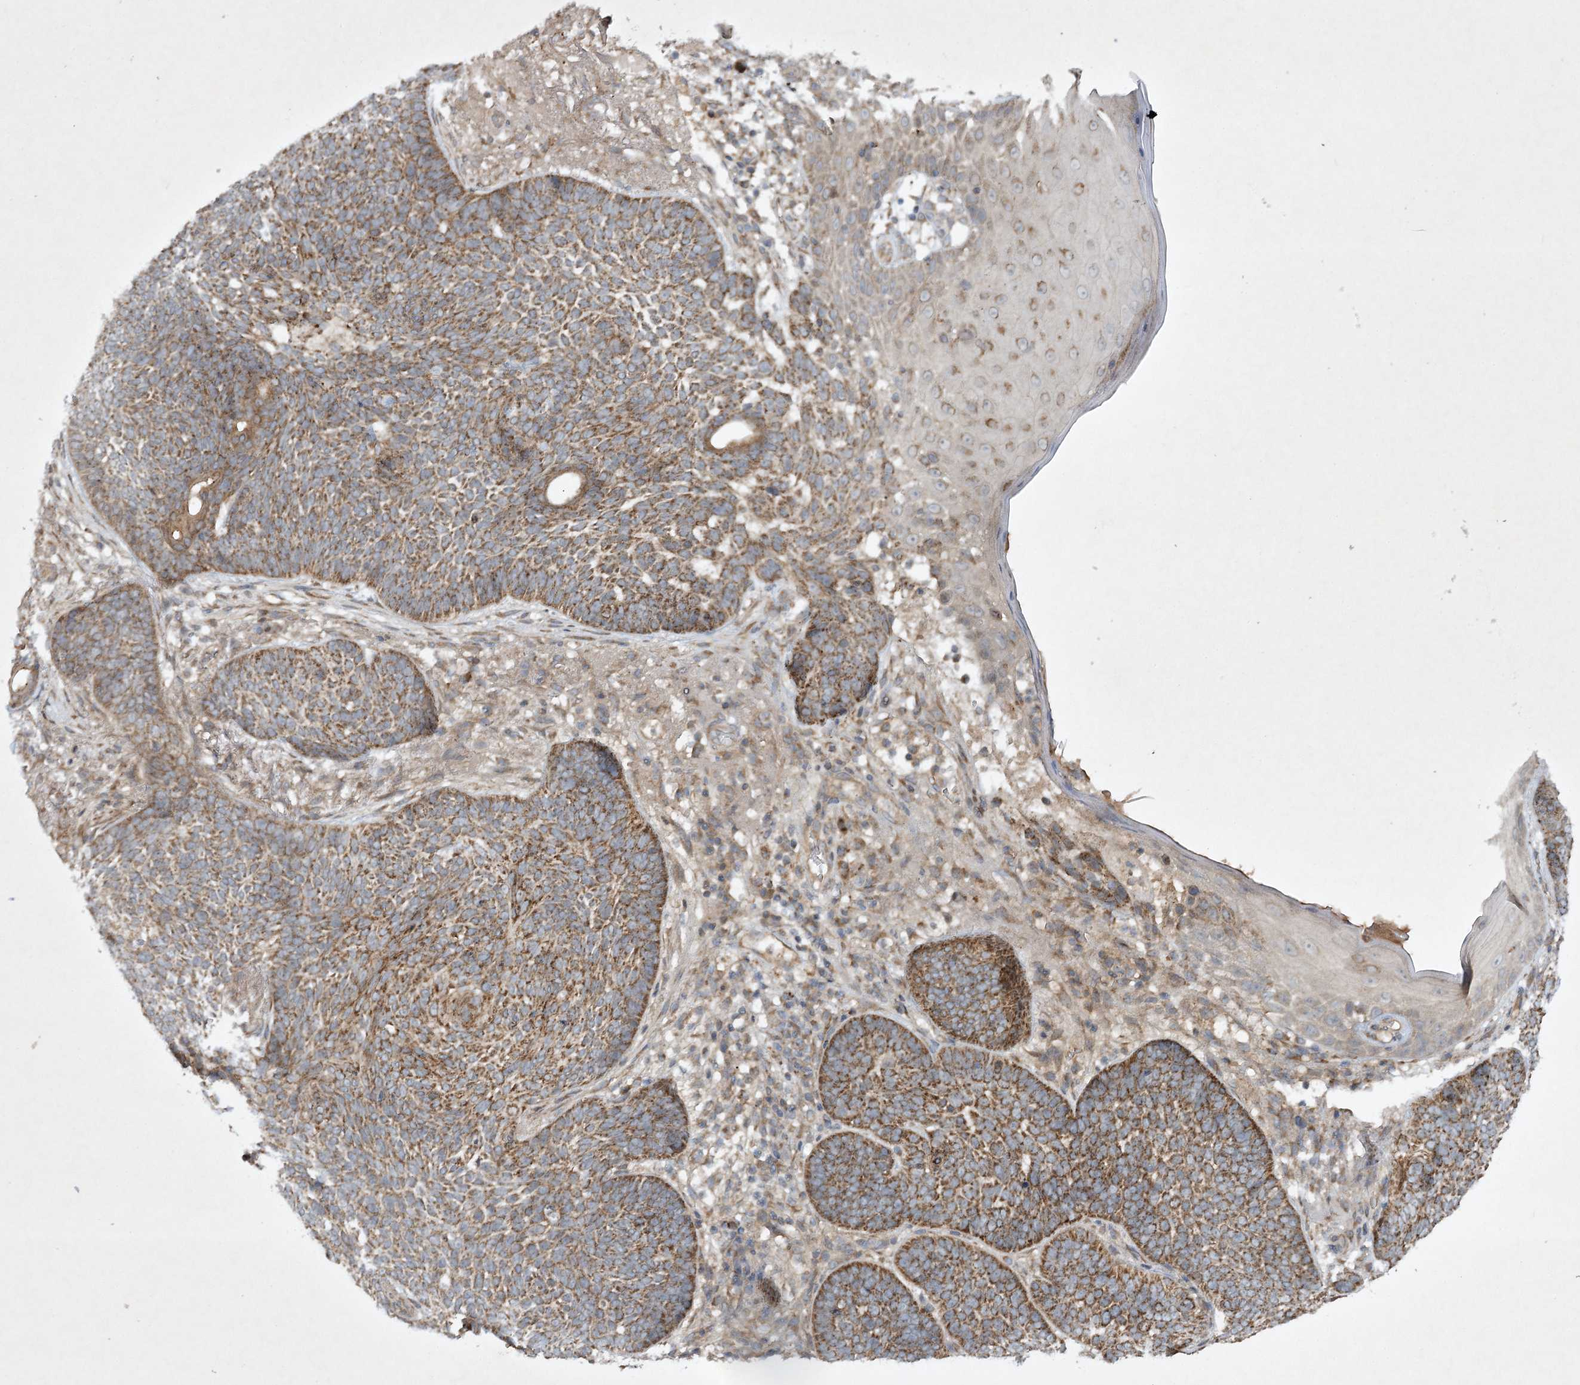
{"staining": {"intensity": "moderate", "quantity": ">75%", "location": "cytoplasmic/membranous"}, "tissue": "skin cancer", "cell_type": "Tumor cells", "image_type": "cancer", "snomed": [{"axis": "morphology", "description": "Normal tissue, NOS"}, {"axis": "morphology", "description": "Basal cell carcinoma"}, {"axis": "topography", "description": "Skin"}], "caption": "Tumor cells reveal moderate cytoplasmic/membranous expression in about >75% of cells in skin cancer (basal cell carcinoma).", "gene": "TRAF3IP1", "patient": {"sex": "male", "age": 64}}